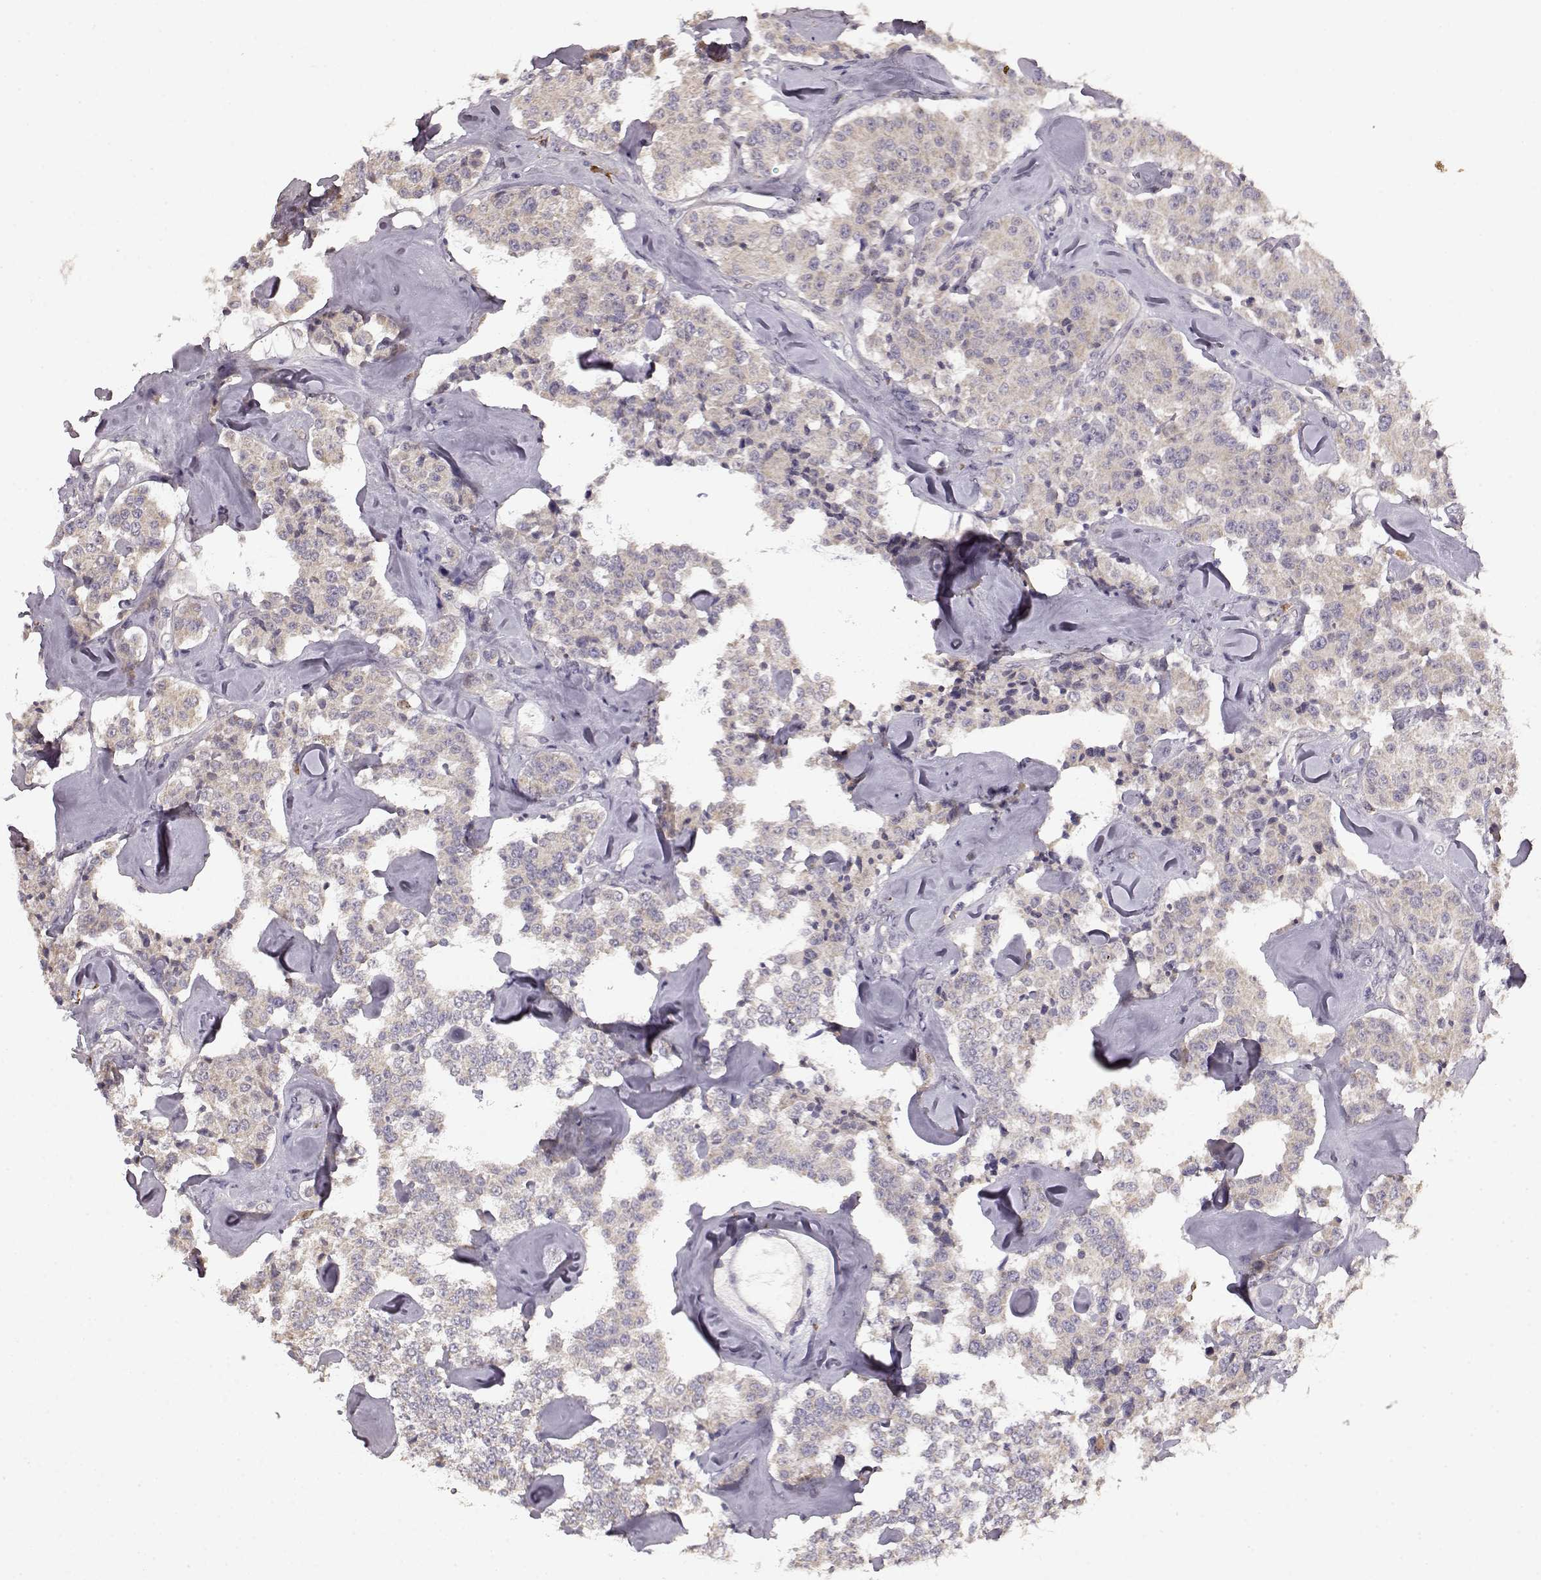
{"staining": {"intensity": "weak", "quantity": "25%-75%", "location": "cytoplasmic/membranous"}, "tissue": "carcinoid", "cell_type": "Tumor cells", "image_type": "cancer", "snomed": [{"axis": "morphology", "description": "Carcinoid, malignant, NOS"}, {"axis": "topography", "description": "Pancreas"}], "caption": "A brown stain highlights weak cytoplasmic/membranous positivity of a protein in human malignant carcinoid tumor cells.", "gene": "BACH2", "patient": {"sex": "male", "age": 41}}